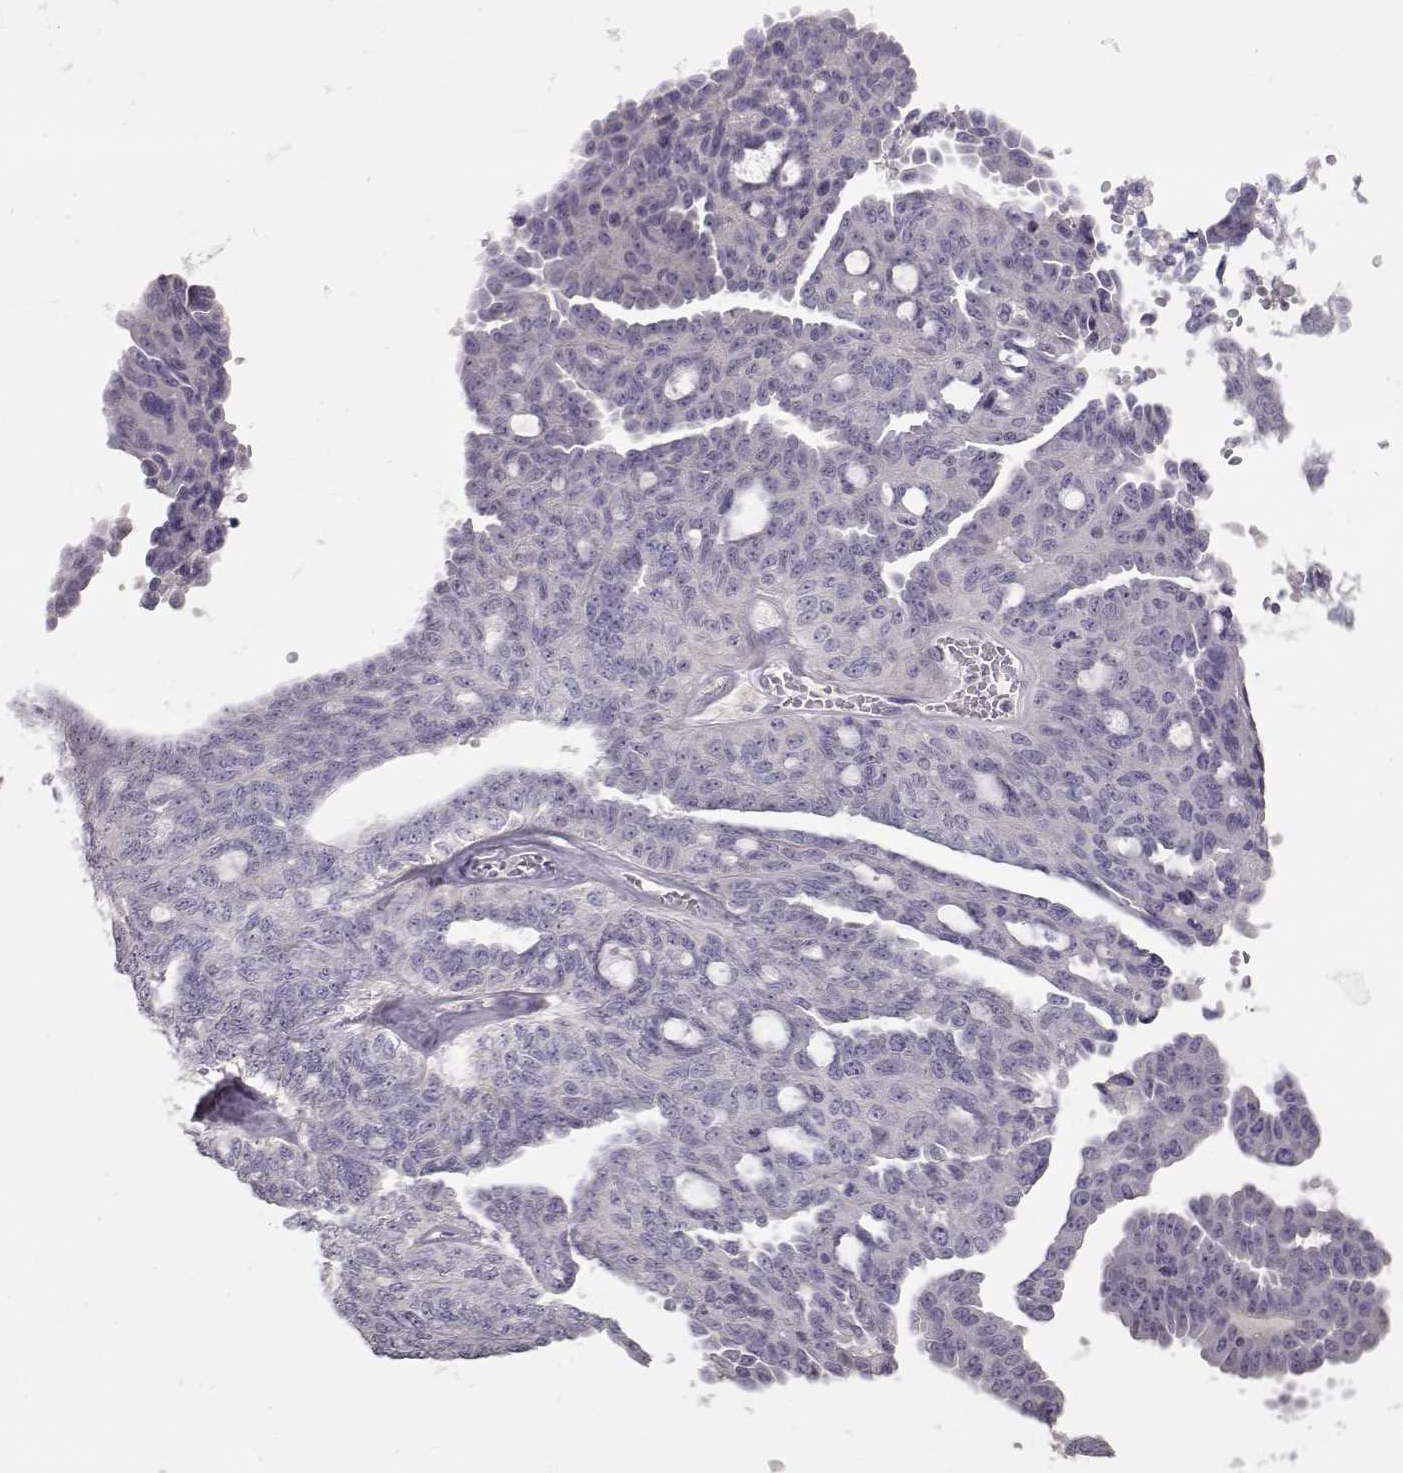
{"staining": {"intensity": "negative", "quantity": "none", "location": "none"}, "tissue": "ovarian cancer", "cell_type": "Tumor cells", "image_type": "cancer", "snomed": [{"axis": "morphology", "description": "Cystadenocarcinoma, serous, NOS"}, {"axis": "topography", "description": "Ovary"}], "caption": "This is an immunohistochemistry image of human ovarian serous cystadenocarcinoma. There is no positivity in tumor cells.", "gene": "SLC18A1", "patient": {"sex": "female", "age": 71}}